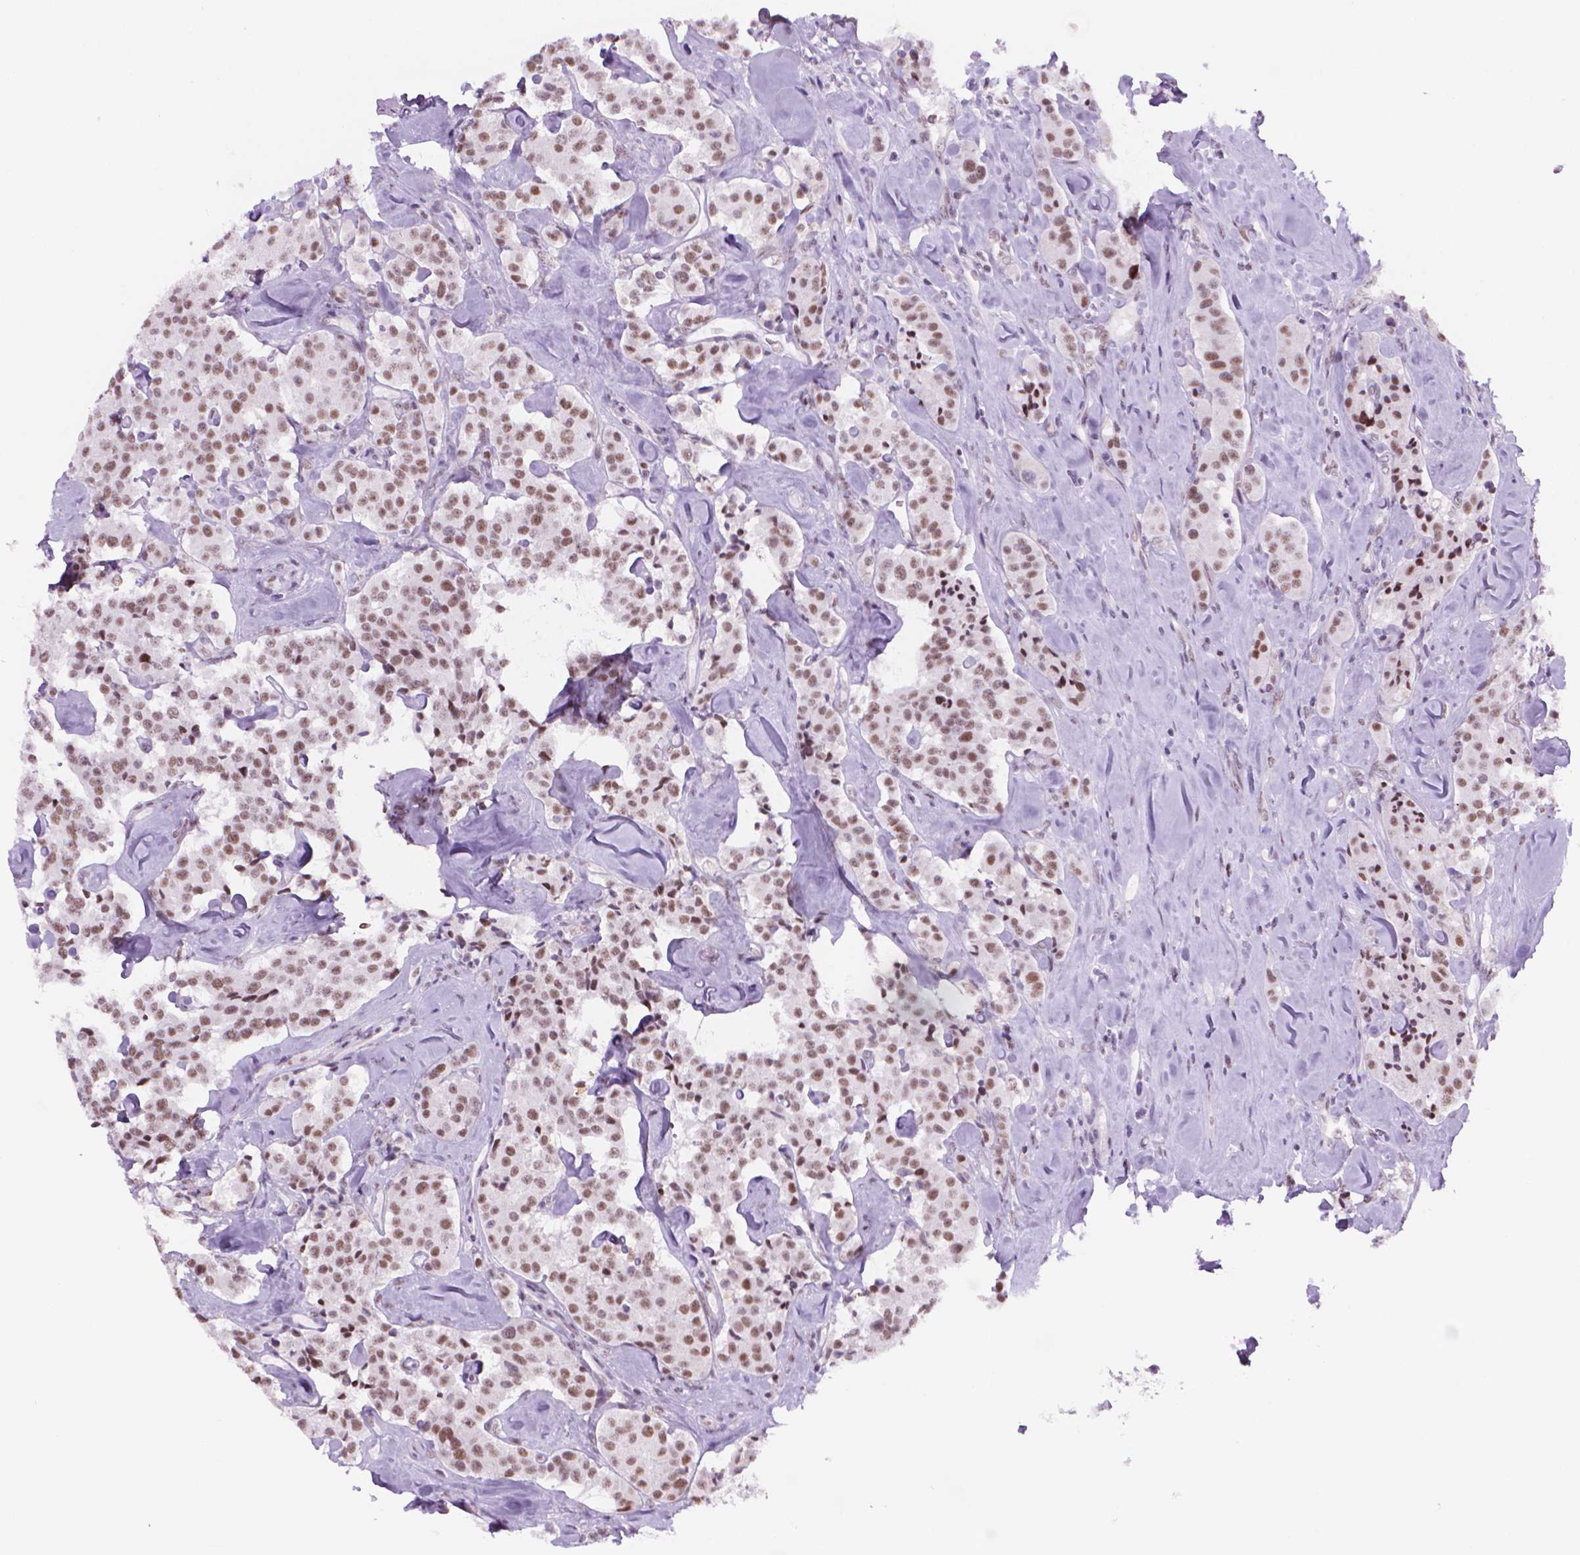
{"staining": {"intensity": "moderate", "quantity": ">75%", "location": "nuclear"}, "tissue": "carcinoid", "cell_type": "Tumor cells", "image_type": "cancer", "snomed": [{"axis": "morphology", "description": "Carcinoid, malignant, NOS"}, {"axis": "topography", "description": "Pancreas"}], "caption": "Brown immunohistochemical staining in carcinoid shows moderate nuclear expression in approximately >75% of tumor cells.", "gene": "POLR3D", "patient": {"sex": "male", "age": 41}}